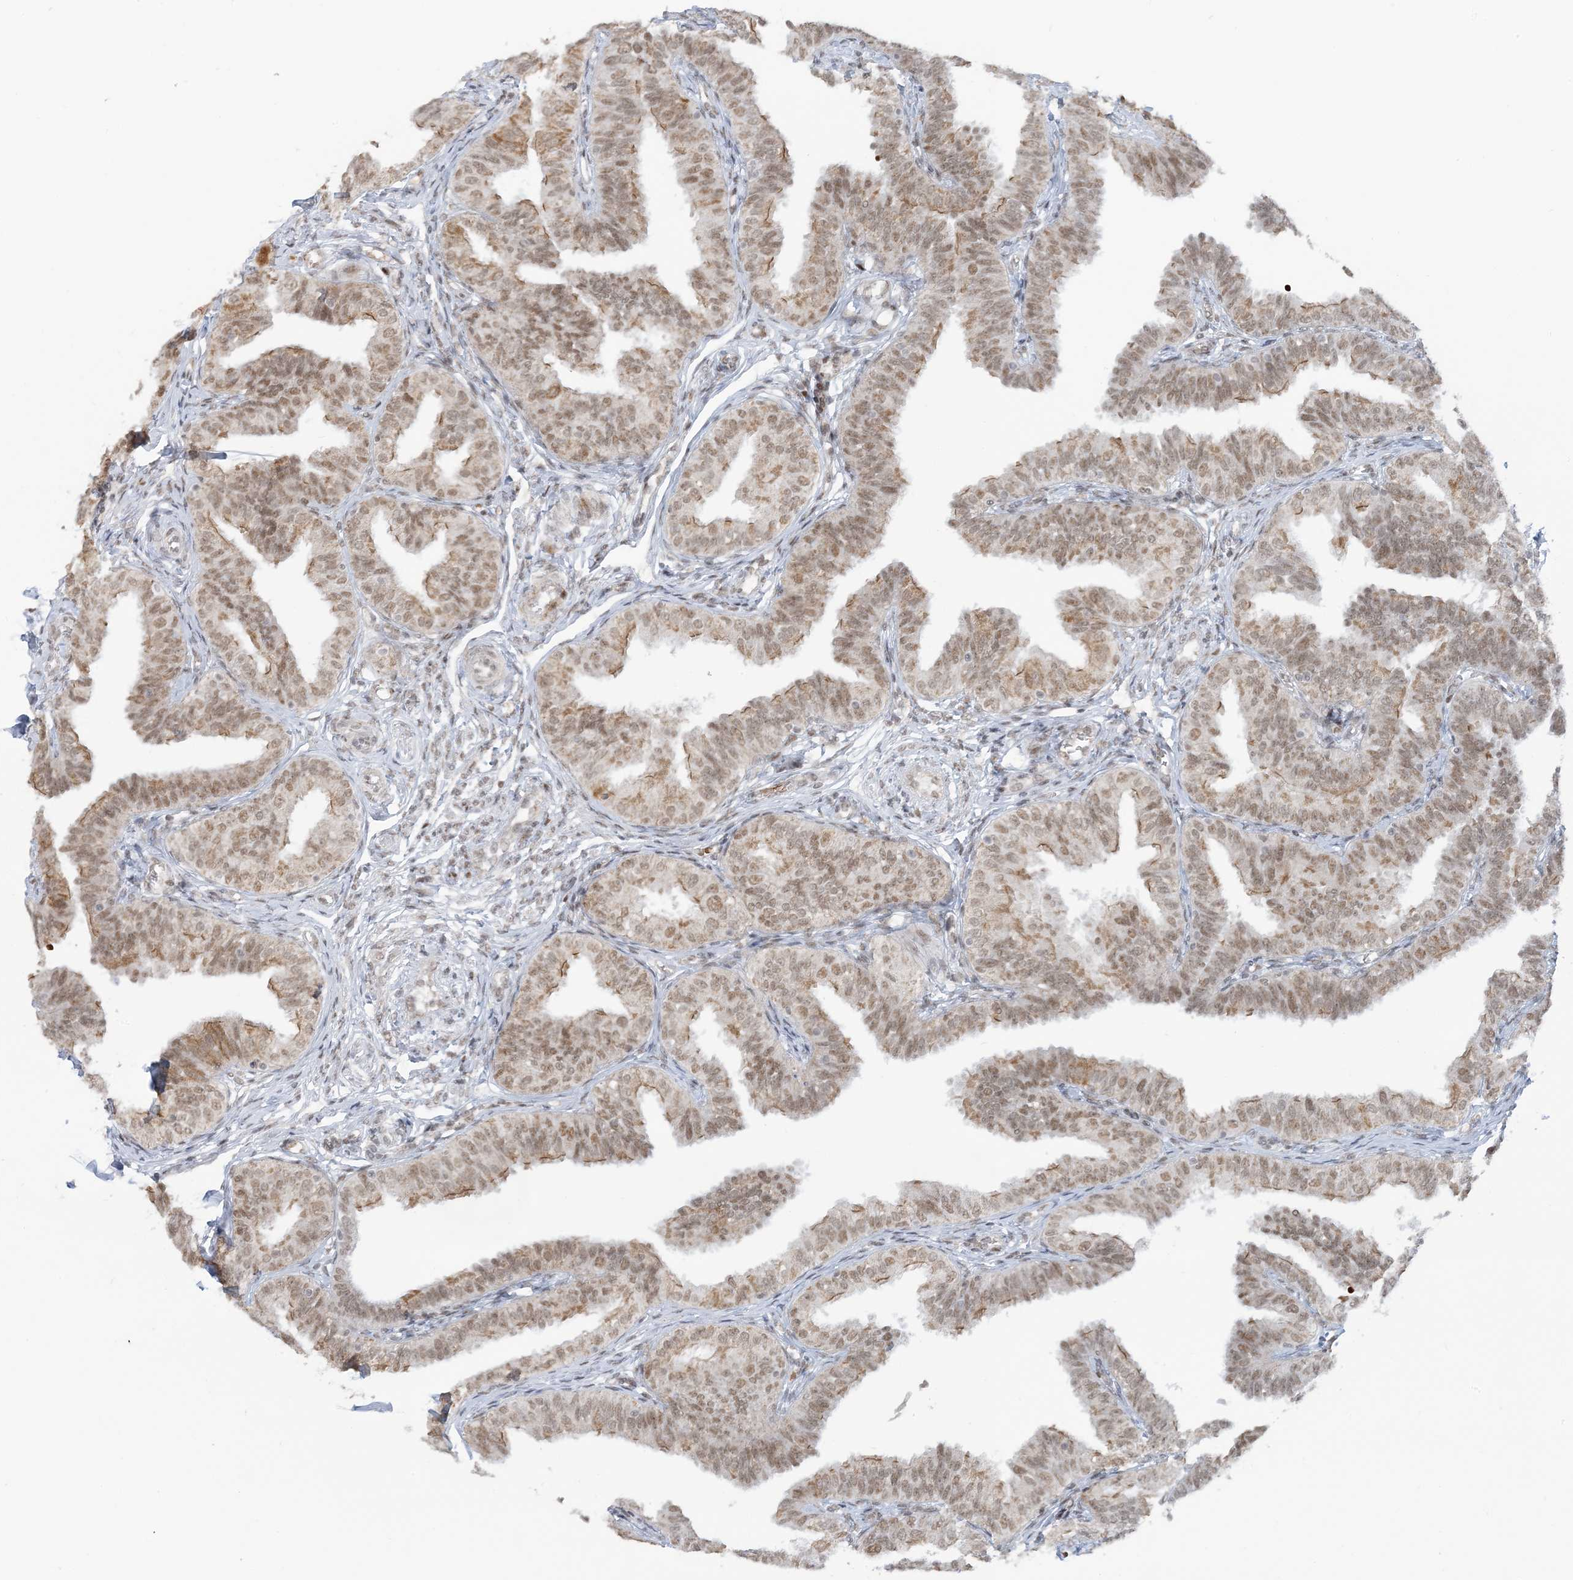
{"staining": {"intensity": "moderate", "quantity": ">75%", "location": "cytoplasmic/membranous,nuclear"}, "tissue": "fallopian tube", "cell_type": "Glandular cells", "image_type": "normal", "snomed": [{"axis": "morphology", "description": "Normal tissue, NOS"}, {"axis": "topography", "description": "Fallopian tube"}], "caption": "Protein staining of unremarkable fallopian tube demonstrates moderate cytoplasmic/membranous,nuclear staining in about >75% of glandular cells. (IHC, brightfield microscopy, high magnification).", "gene": "ECT2L", "patient": {"sex": "female", "age": 35}}